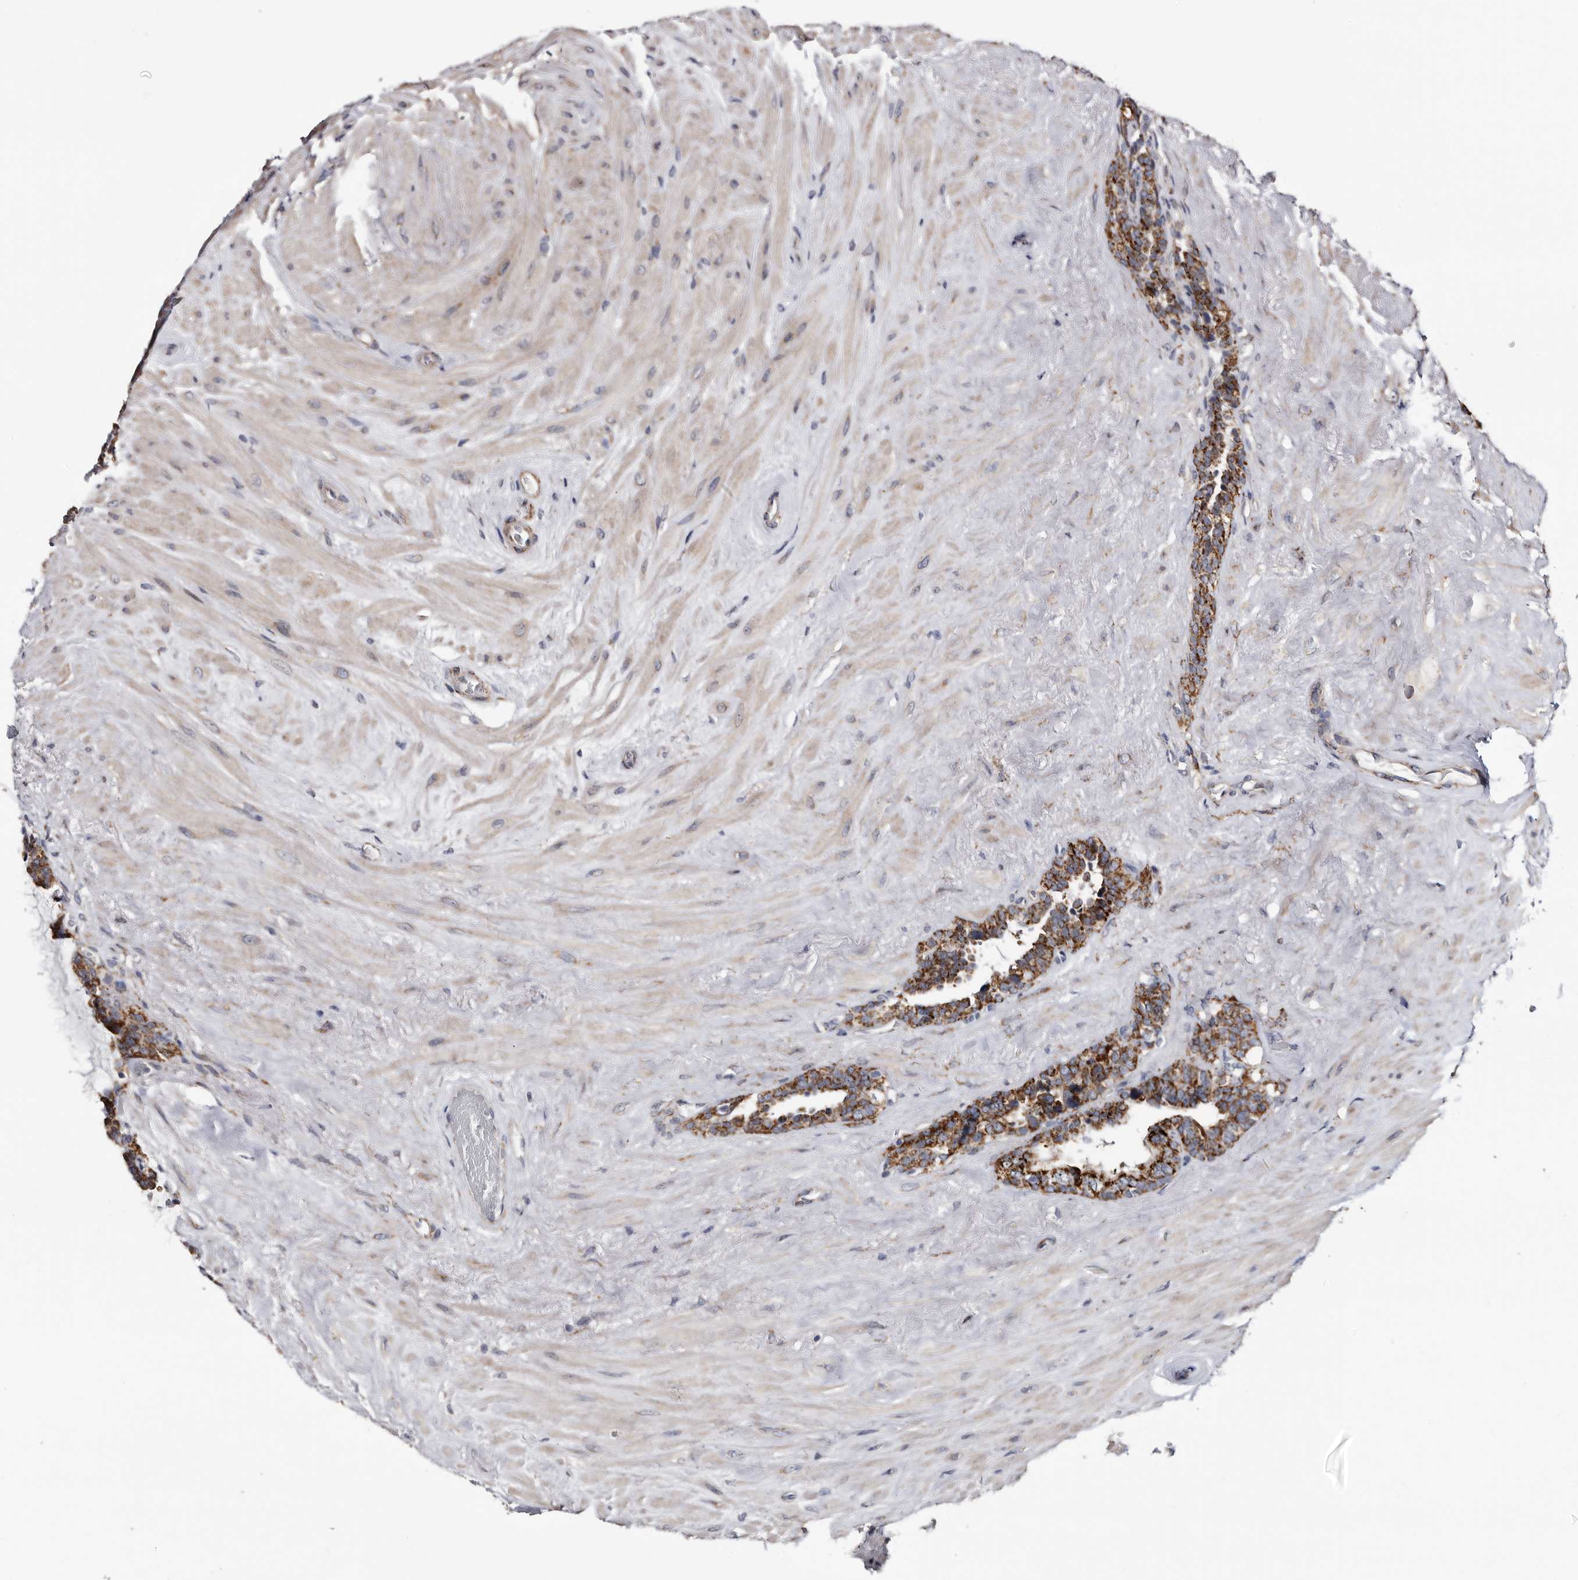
{"staining": {"intensity": "moderate", "quantity": ">75%", "location": "cytoplasmic/membranous"}, "tissue": "seminal vesicle", "cell_type": "Glandular cells", "image_type": "normal", "snomed": [{"axis": "morphology", "description": "Normal tissue, NOS"}, {"axis": "topography", "description": "Seminal veicle"}], "caption": "Protein staining exhibits moderate cytoplasmic/membranous positivity in about >75% of glandular cells in benign seminal vesicle. (DAB IHC, brown staining for protein, blue staining for nuclei).", "gene": "ARMCX2", "patient": {"sex": "male", "age": 80}}